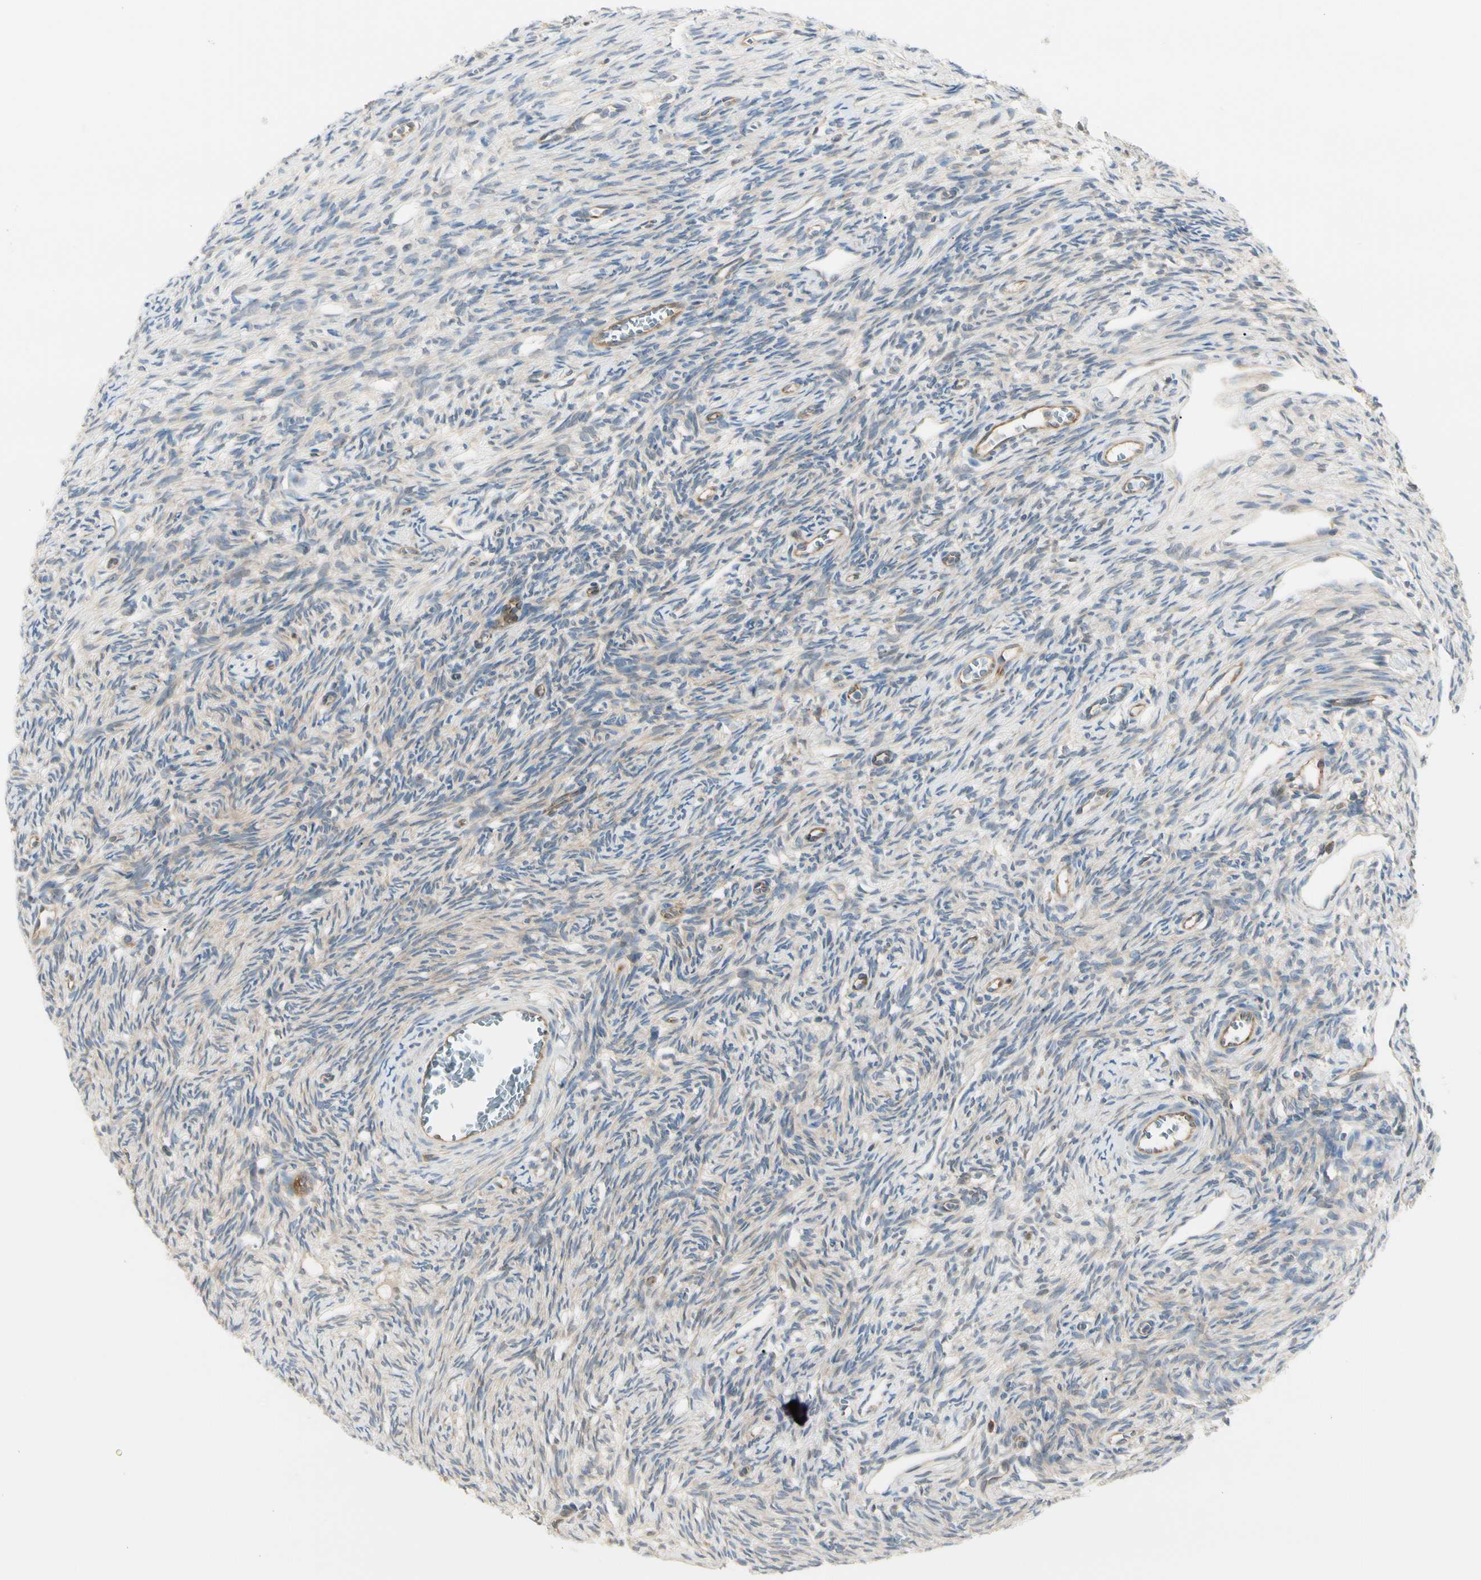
{"staining": {"intensity": "weak", "quantity": "25%-75%", "location": "cytoplasmic/membranous"}, "tissue": "ovary", "cell_type": "Ovarian stroma cells", "image_type": "normal", "snomed": [{"axis": "morphology", "description": "Normal tissue, NOS"}, {"axis": "topography", "description": "Ovary"}], "caption": "Immunohistochemical staining of normal ovary reveals weak cytoplasmic/membranous protein expression in approximately 25%-75% of ovarian stroma cells. (DAB IHC with brightfield microscopy, high magnification).", "gene": "NFKB2", "patient": {"sex": "female", "age": 33}}